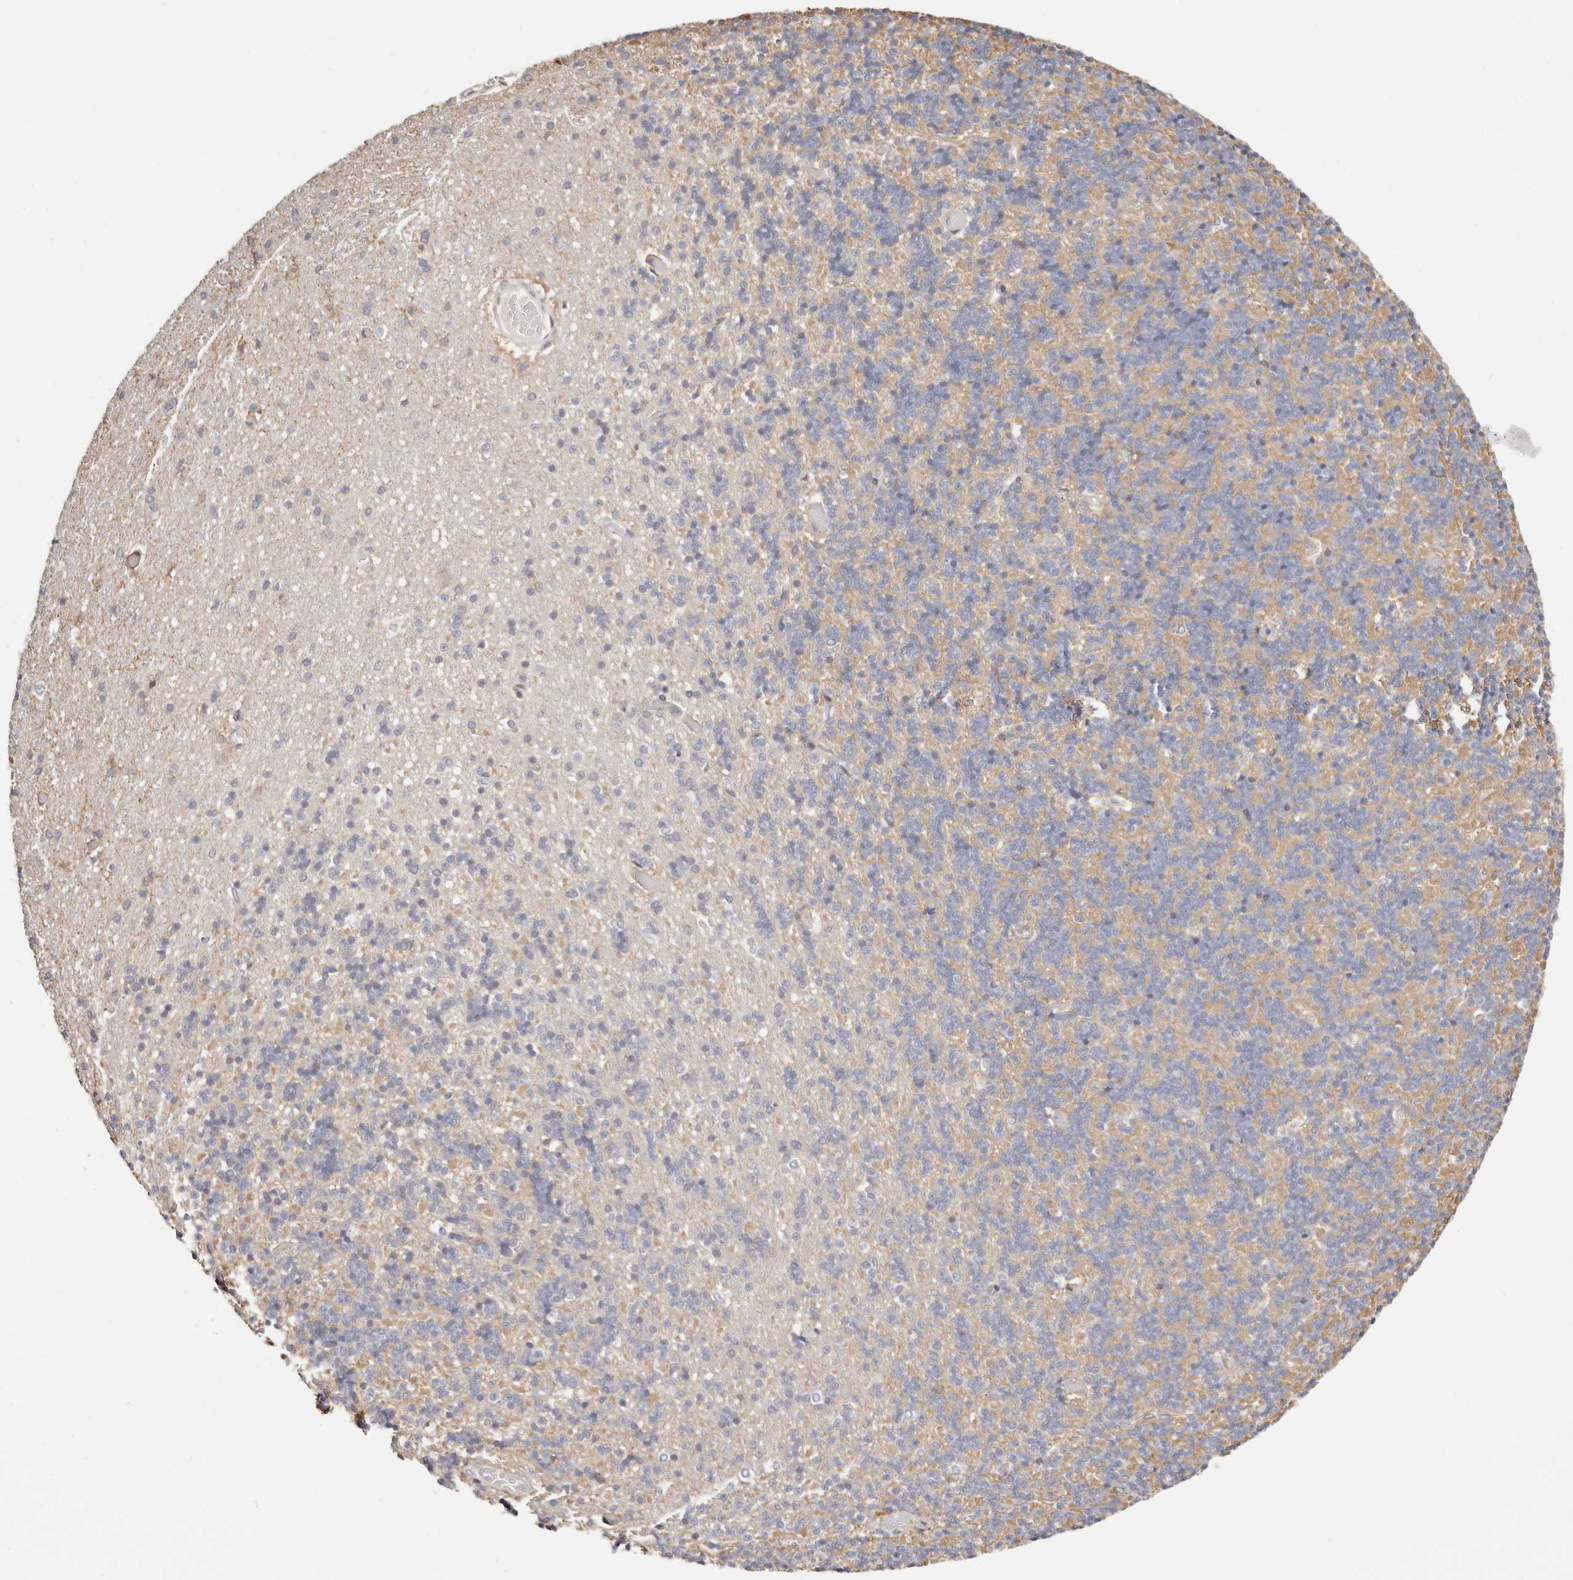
{"staining": {"intensity": "weak", "quantity": "25%-75%", "location": "cytoplasmic/membranous"}, "tissue": "cerebellum", "cell_type": "Cells in granular layer", "image_type": "normal", "snomed": [{"axis": "morphology", "description": "Normal tissue, NOS"}, {"axis": "topography", "description": "Cerebellum"}], "caption": "Brown immunohistochemical staining in benign cerebellum displays weak cytoplasmic/membranous positivity in about 25%-75% of cells in granular layer. (Stains: DAB (3,3'-diaminobenzidine) in brown, nuclei in blue, Microscopy: brightfield microscopy at high magnification).", "gene": "STAT5A", "patient": {"sex": "male", "age": 37}}